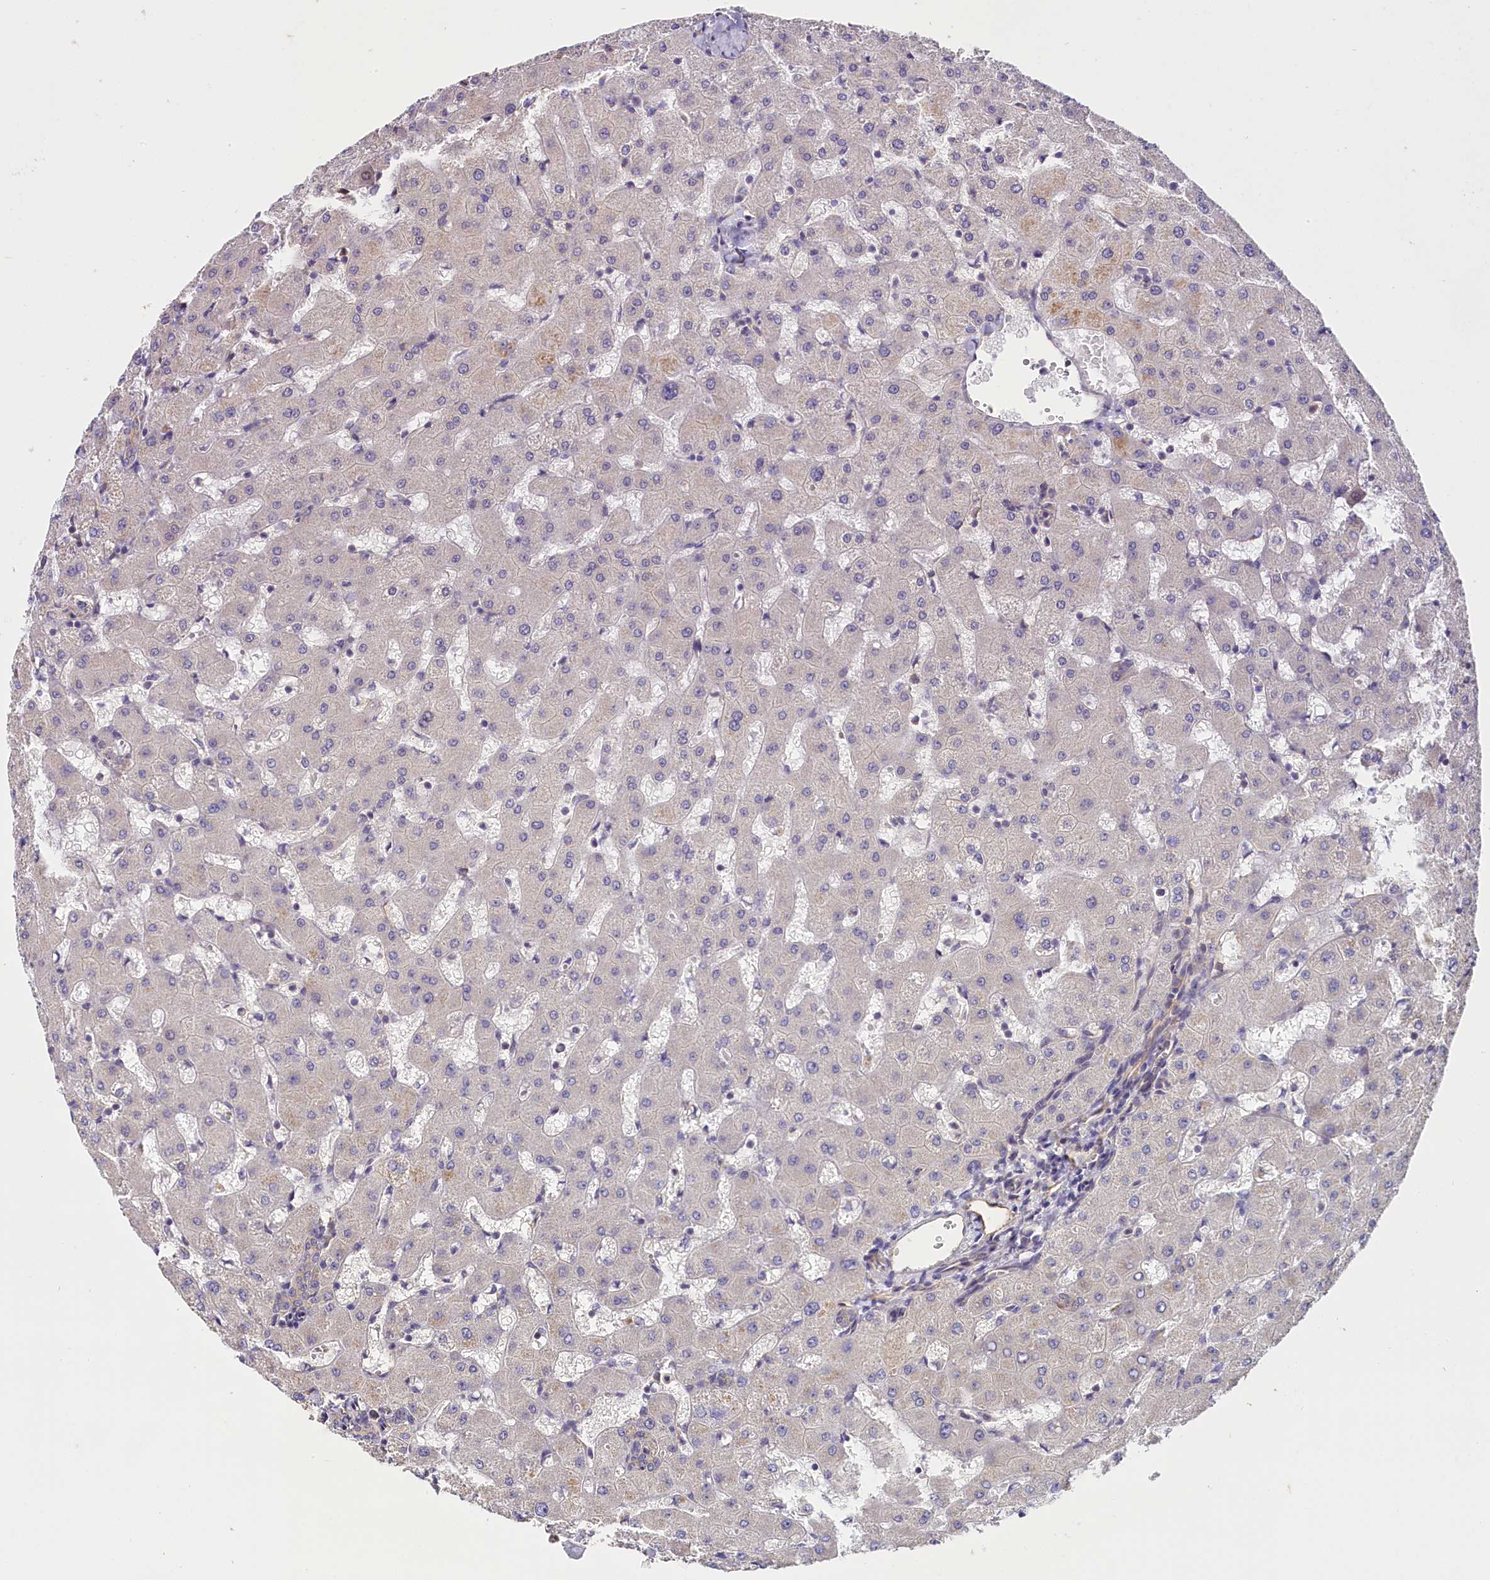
{"staining": {"intensity": "negative", "quantity": "none", "location": "none"}, "tissue": "liver", "cell_type": "Cholangiocytes", "image_type": "normal", "snomed": [{"axis": "morphology", "description": "Normal tissue, NOS"}, {"axis": "topography", "description": "Liver"}], "caption": "Cholangiocytes are negative for brown protein staining in unremarkable liver. Brightfield microscopy of immunohistochemistry (IHC) stained with DAB (brown) and hematoxylin (blue), captured at high magnification.", "gene": "KATNB1", "patient": {"sex": "female", "age": 63}}